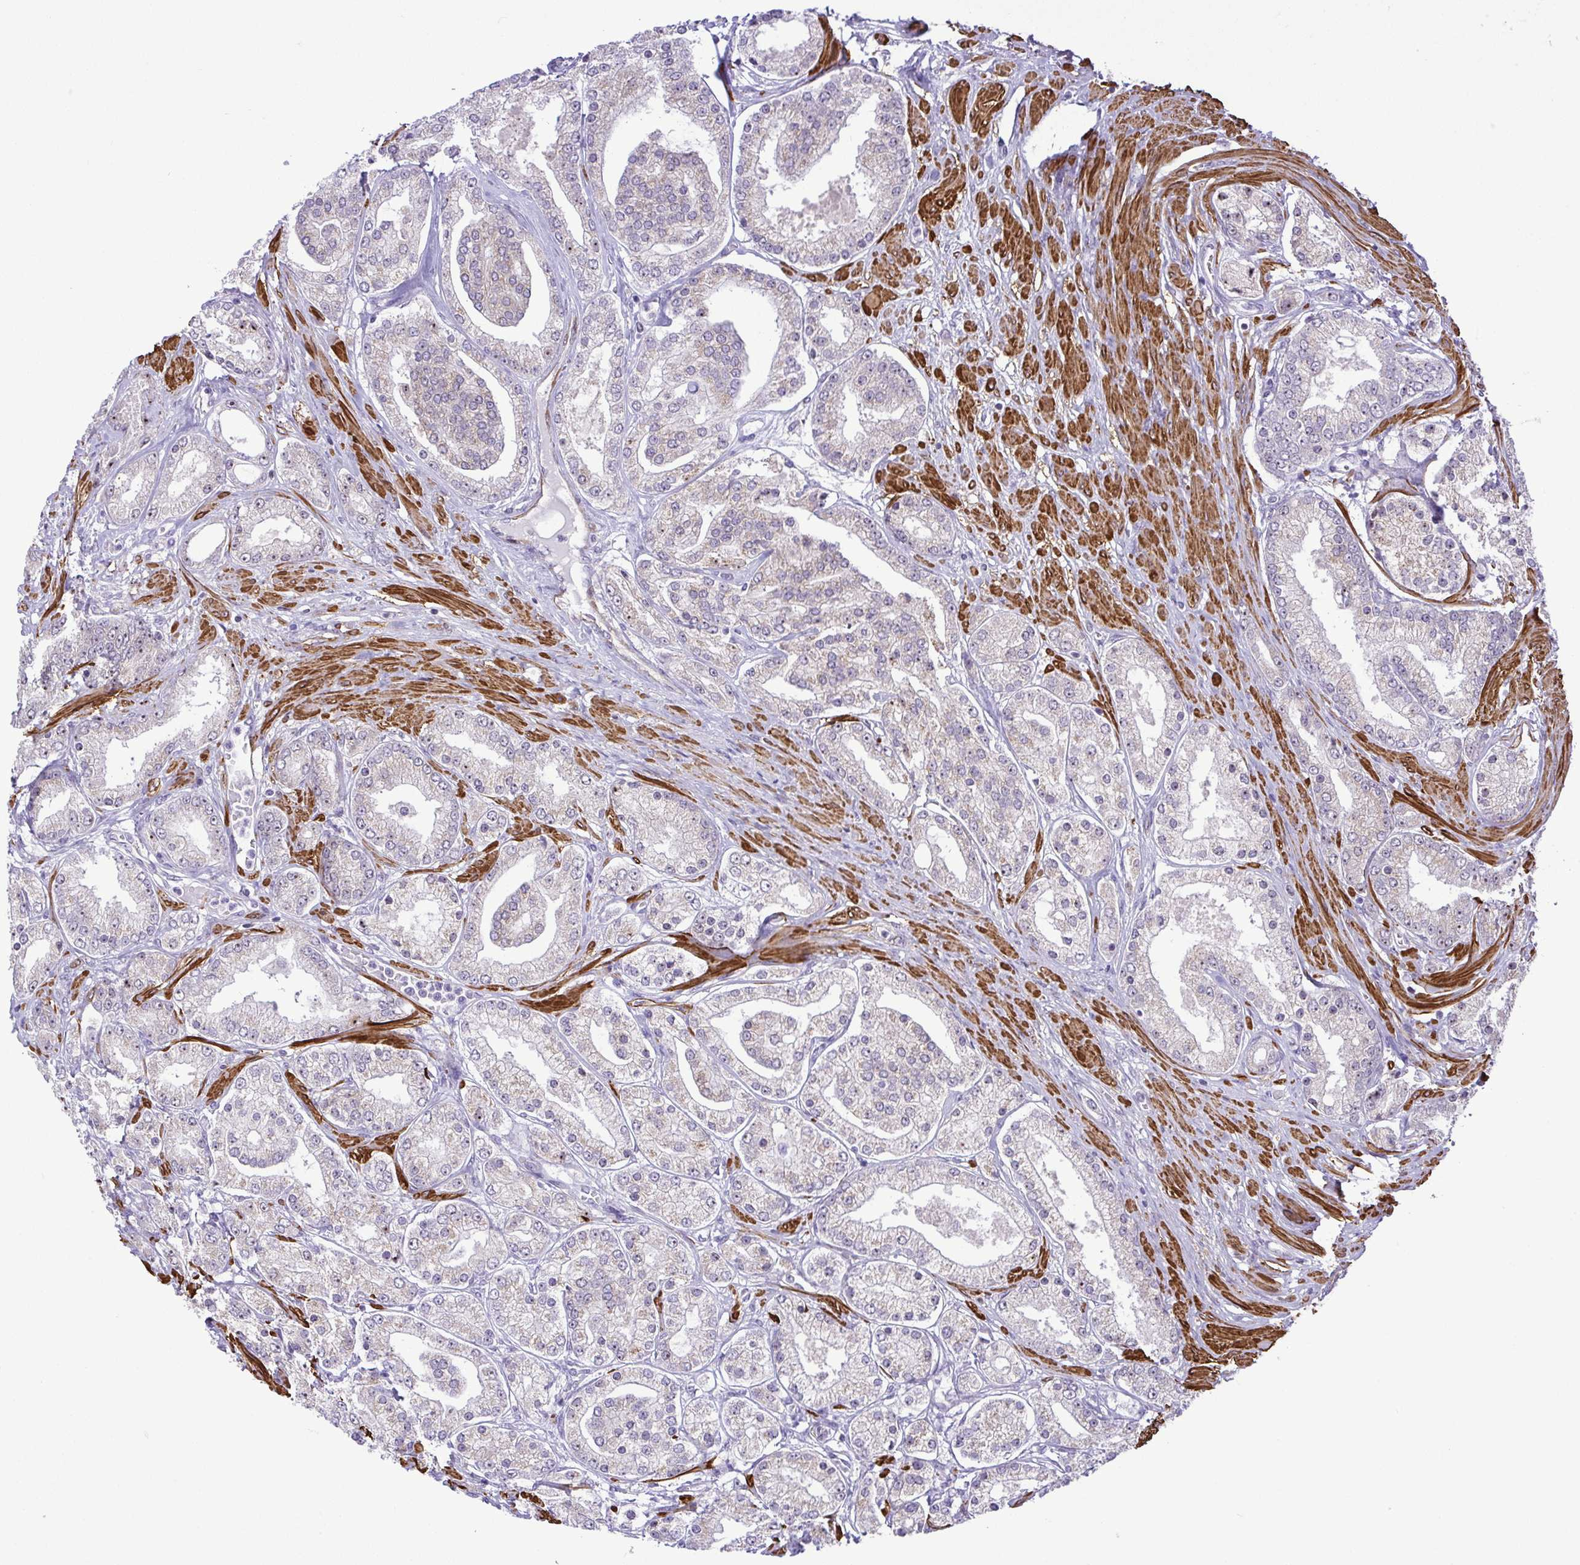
{"staining": {"intensity": "negative", "quantity": "none", "location": "none"}, "tissue": "prostate cancer", "cell_type": "Tumor cells", "image_type": "cancer", "snomed": [{"axis": "morphology", "description": "Adenocarcinoma, High grade"}, {"axis": "topography", "description": "Prostate"}], "caption": "Immunohistochemical staining of adenocarcinoma (high-grade) (prostate) reveals no significant staining in tumor cells.", "gene": "RSL24D1", "patient": {"sex": "male", "age": 67}}